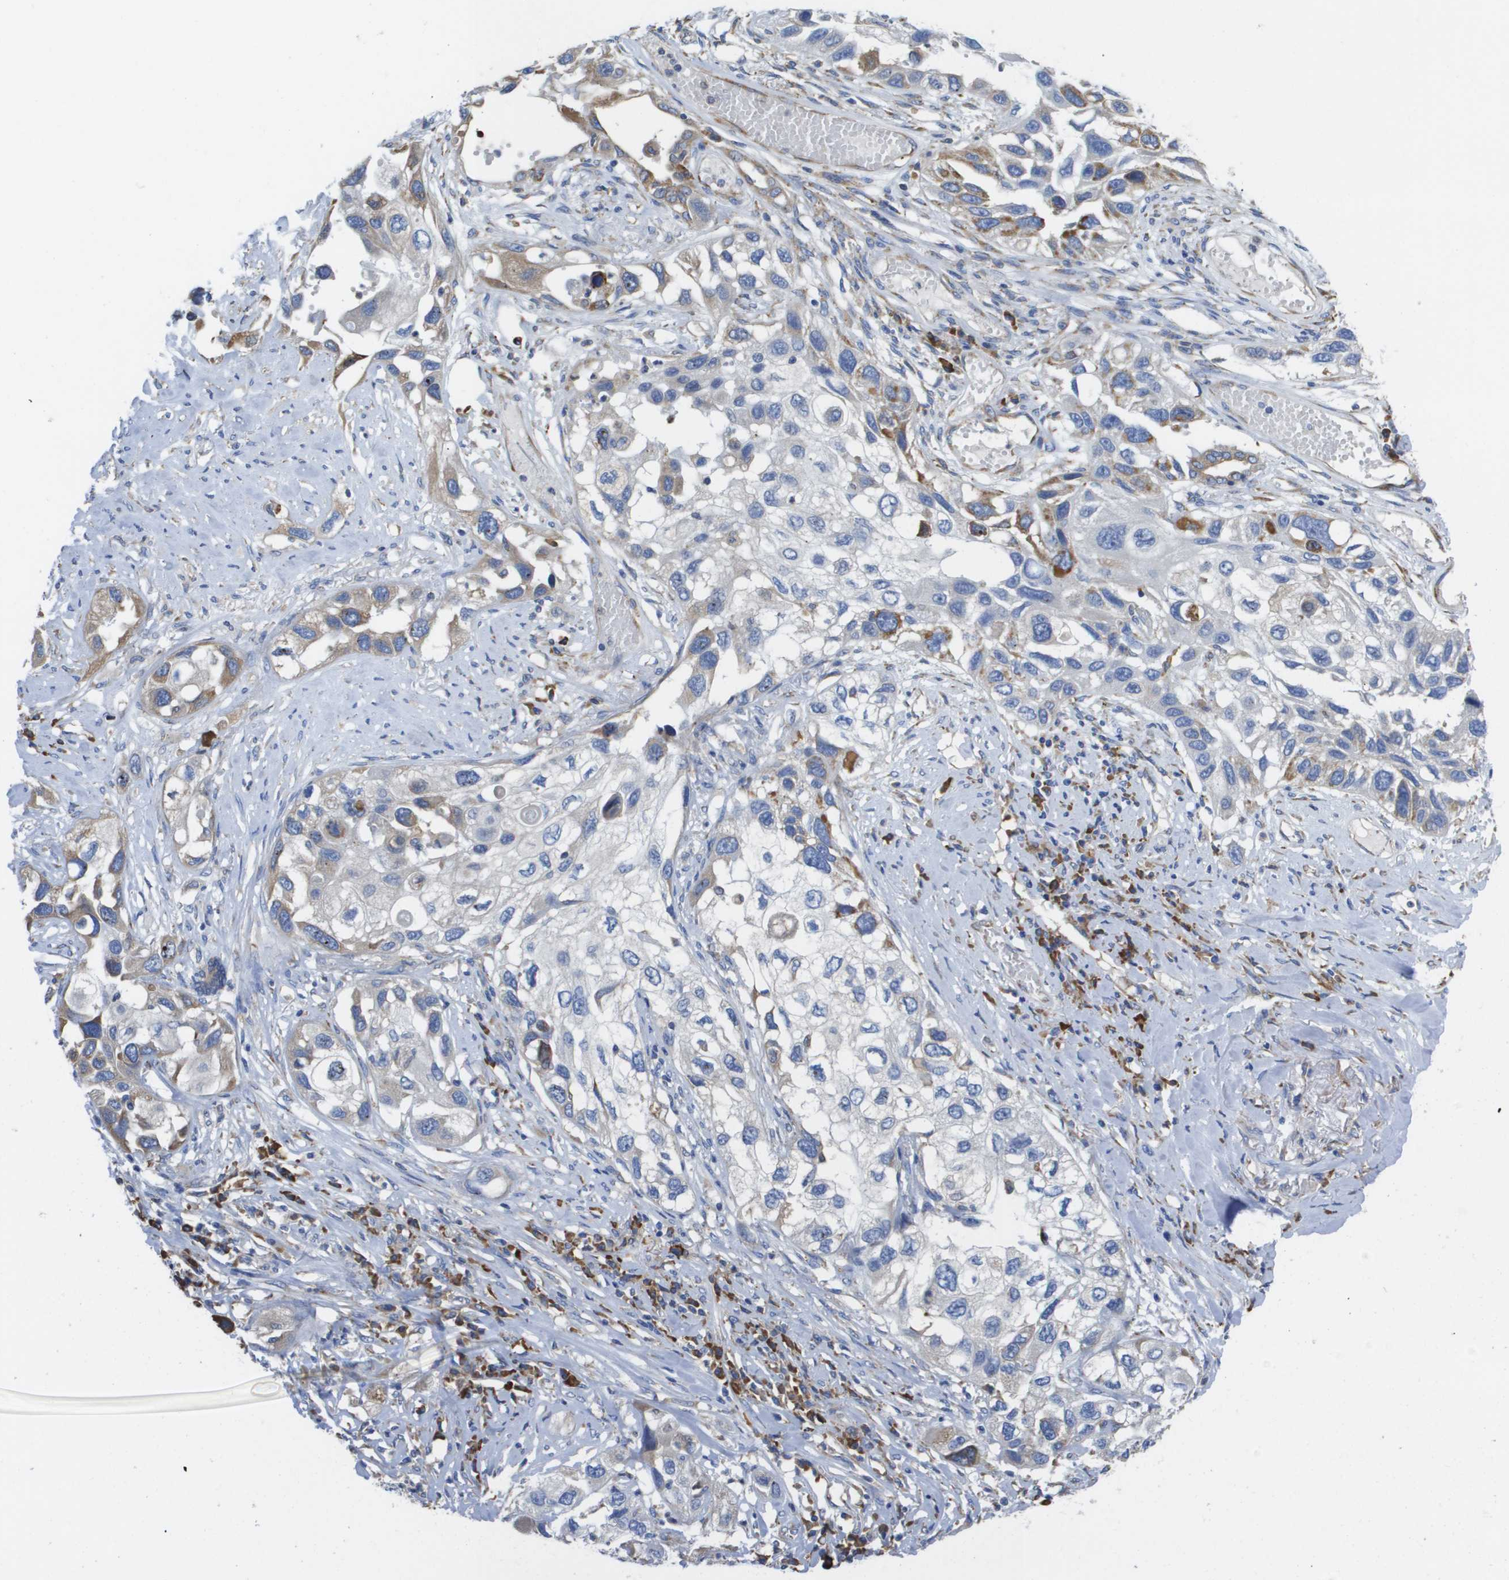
{"staining": {"intensity": "moderate", "quantity": "<25%", "location": "cytoplasmic/membranous"}, "tissue": "lung cancer", "cell_type": "Tumor cells", "image_type": "cancer", "snomed": [{"axis": "morphology", "description": "Squamous cell carcinoma, NOS"}, {"axis": "topography", "description": "Lung"}], "caption": "This is an image of immunohistochemistry staining of squamous cell carcinoma (lung), which shows moderate staining in the cytoplasmic/membranous of tumor cells.", "gene": "SDR42E1", "patient": {"sex": "male", "age": 71}}